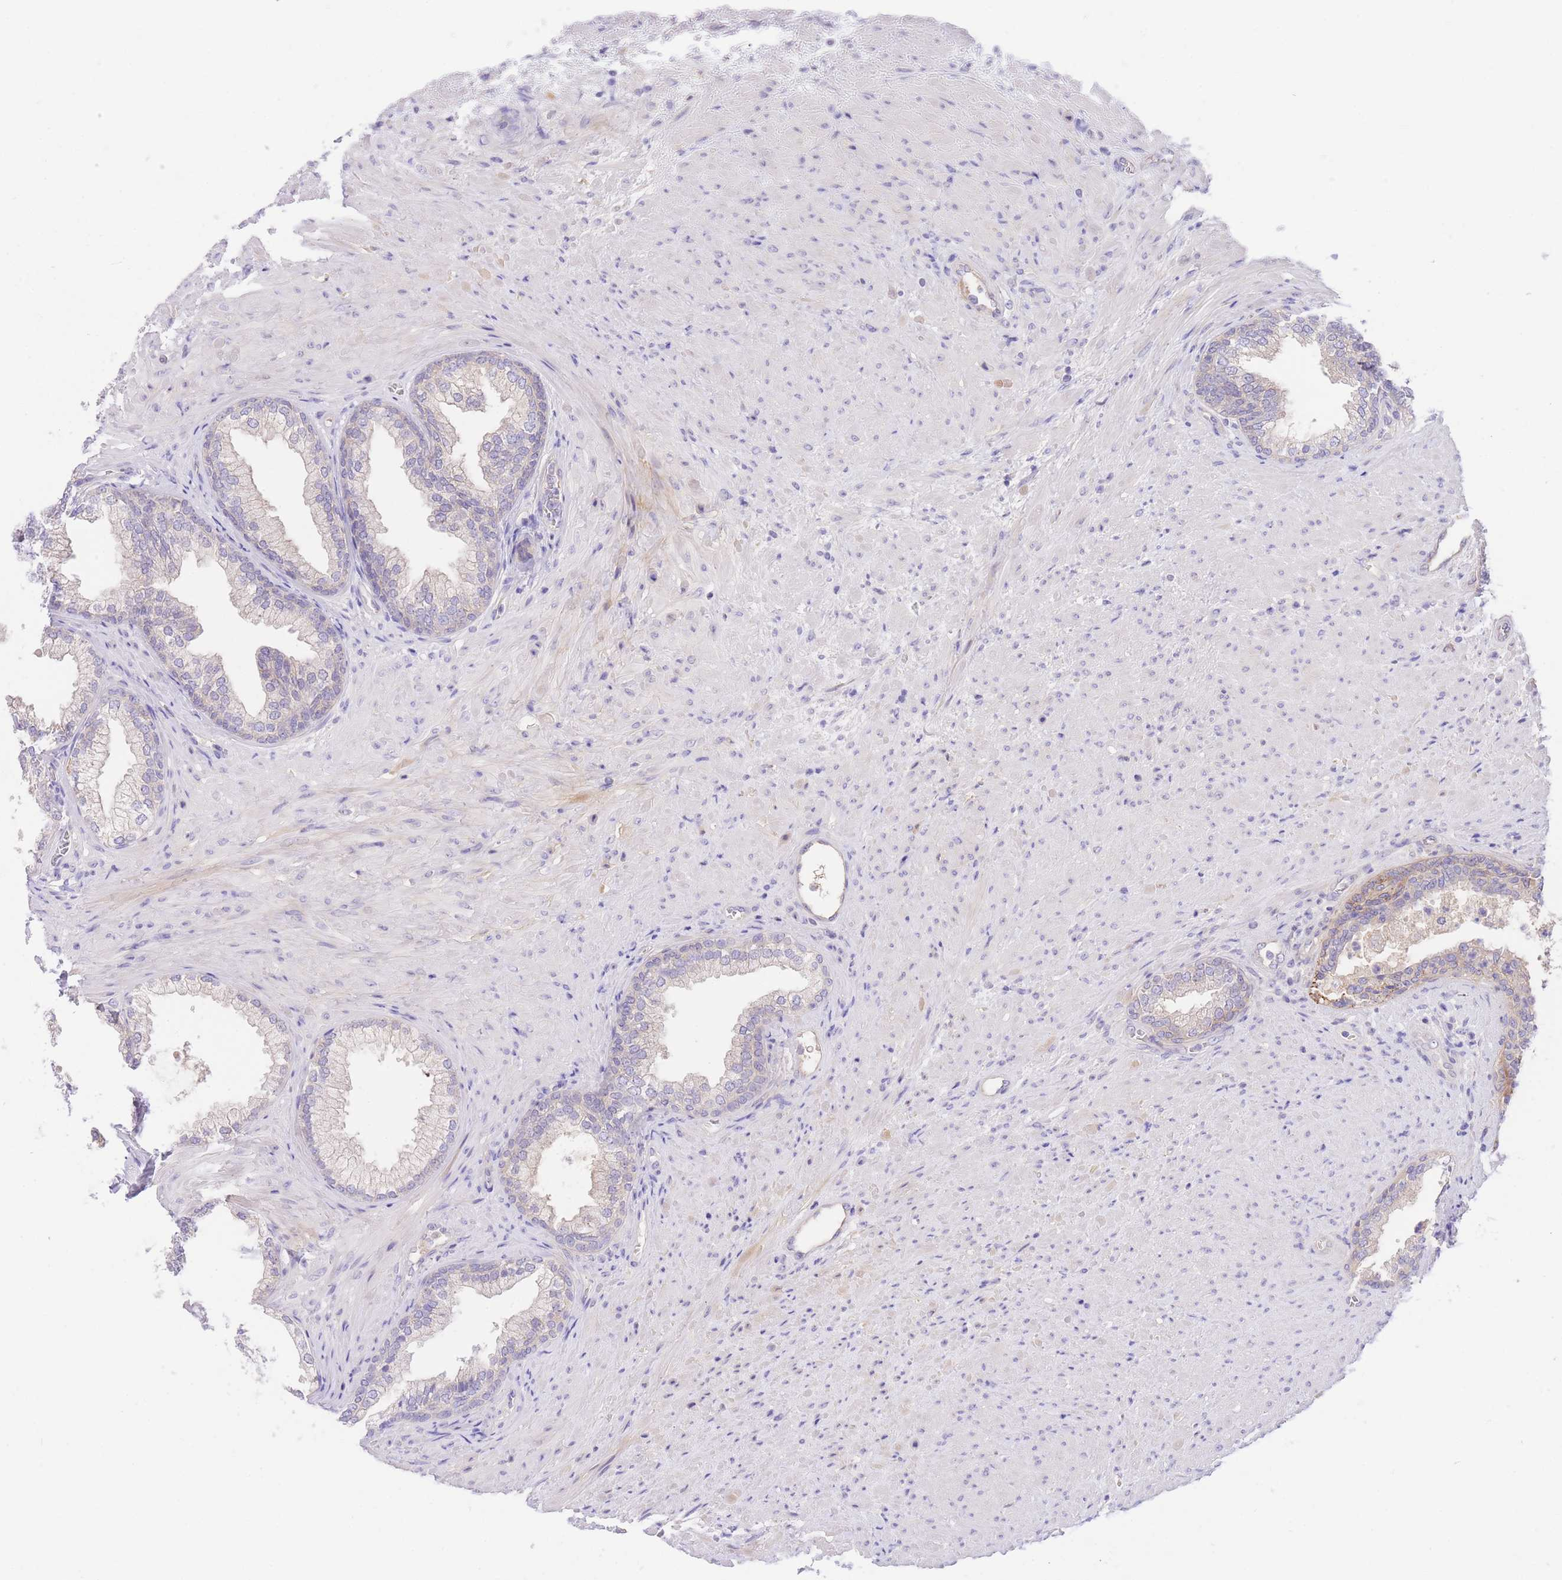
{"staining": {"intensity": "moderate", "quantity": "<25%", "location": "cytoplasmic/membranous"}, "tissue": "prostate", "cell_type": "Glandular cells", "image_type": "normal", "snomed": [{"axis": "morphology", "description": "Normal tissue, NOS"}, {"axis": "topography", "description": "Prostate"}], "caption": "Immunohistochemical staining of normal prostate exhibits moderate cytoplasmic/membranous protein expression in approximately <25% of glandular cells. (DAB IHC, brown staining for protein, blue staining for nuclei).", "gene": "LIPH", "patient": {"sex": "male", "age": 76}}